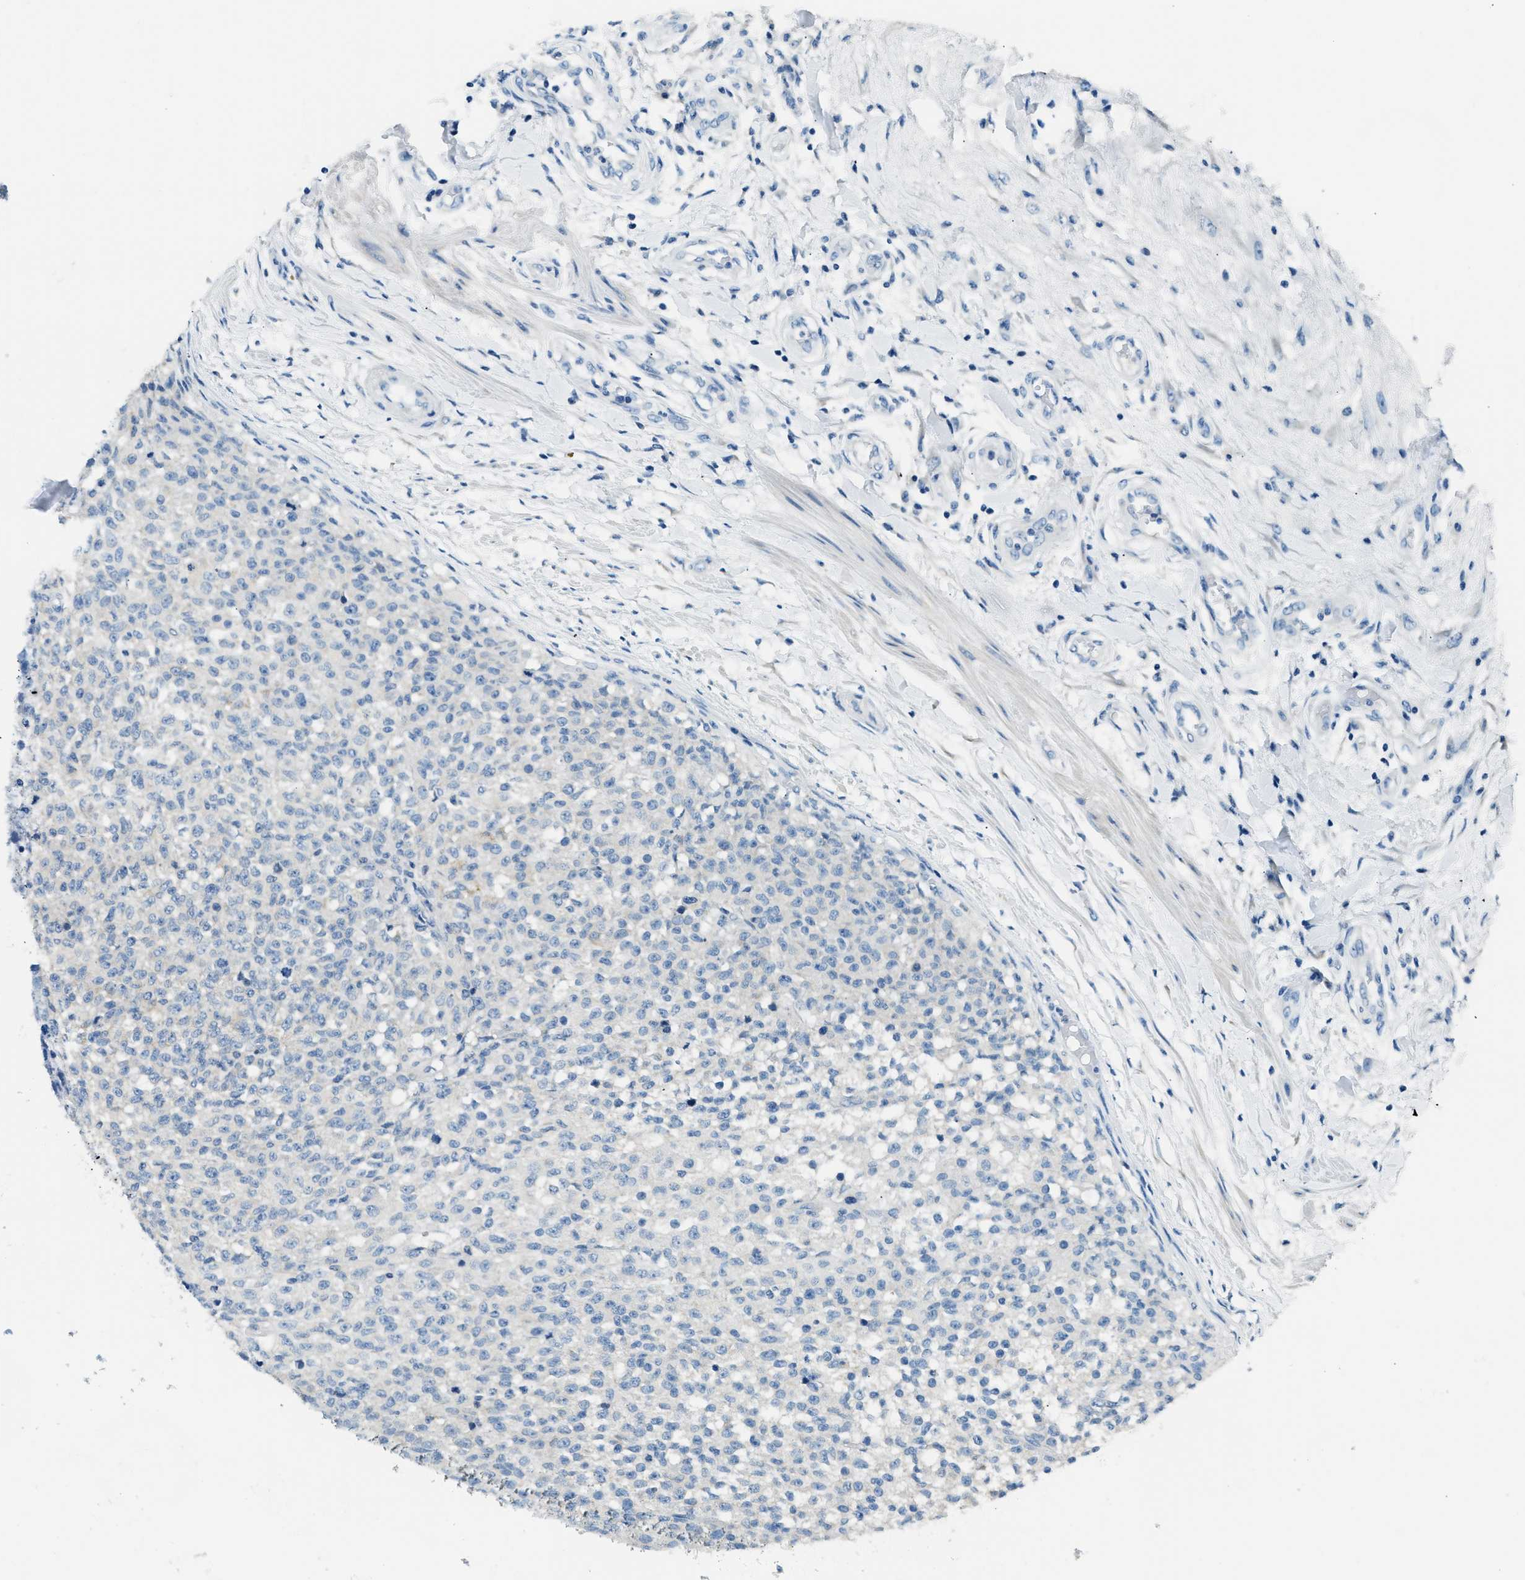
{"staining": {"intensity": "negative", "quantity": "none", "location": "none"}, "tissue": "testis cancer", "cell_type": "Tumor cells", "image_type": "cancer", "snomed": [{"axis": "morphology", "description": "Seminoma, NOS"}, {"axis": "topography", "description": "Testis"}], "caption": "Human seminoma (testis) stained for a protein using IHC shows no staining in tumor cells.", "gene": "CLDN18", "patient": {"sex": "male", "age": 59}}